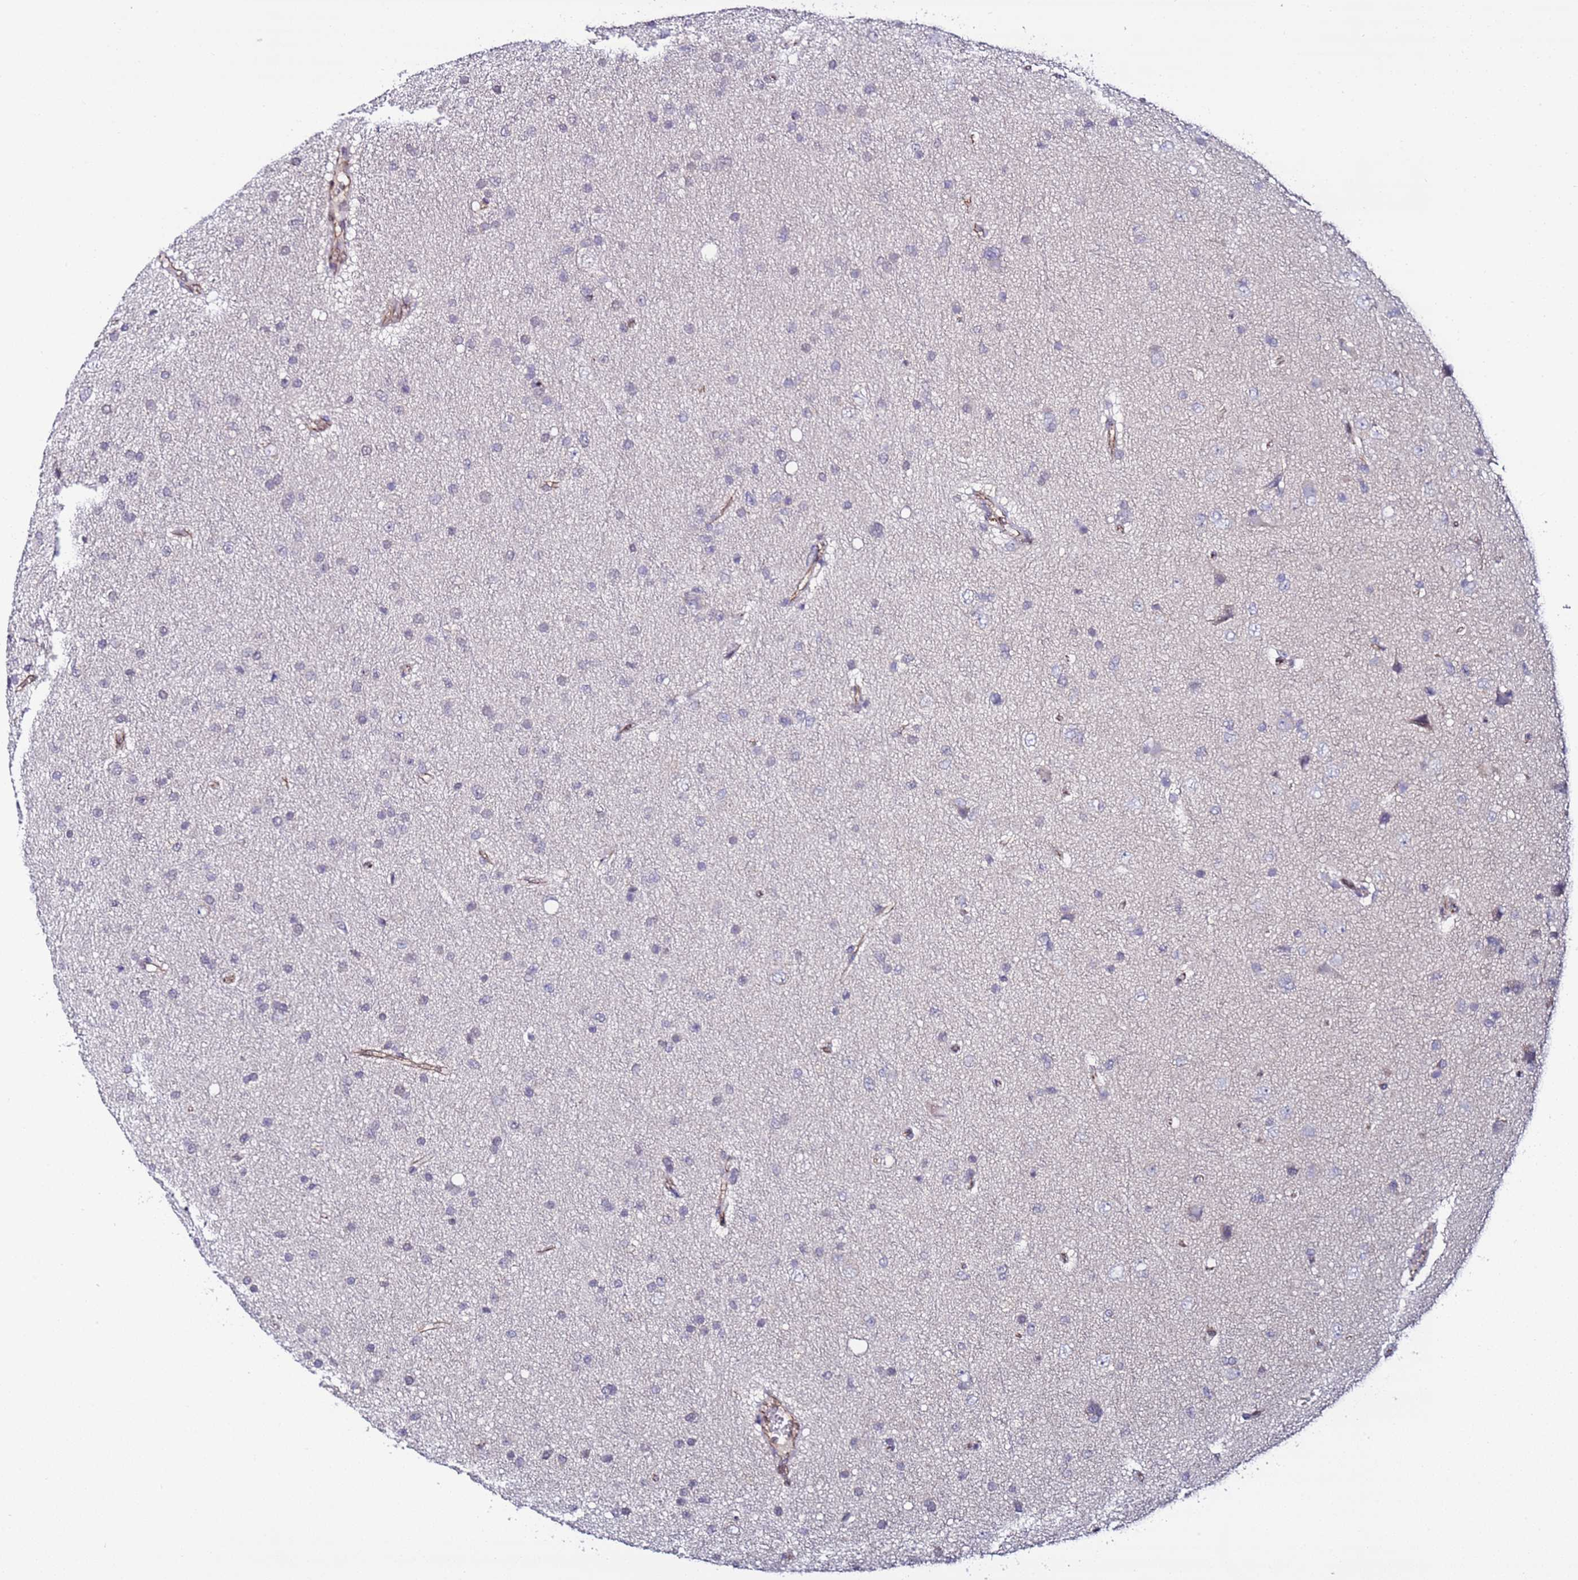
{"staining": {"intensity": "negative", "quantity": "none", "location": "none"}, "tissue": "glioma", "cell_type": "Tumor cells", "image_type": "cancer", "snomed": [{"axis": "morphology", "description": "Glioma, malignant, Low grade"}, {"axis": "topography", "description": "Cerebral cortex"}], "caption": "IHC histopathology image of human glioma stained for a protein (brown), which demonstrates no positivity in tumor cells.", "gene": "TENM3", "patient": {"sex": "female", "age": 39}}